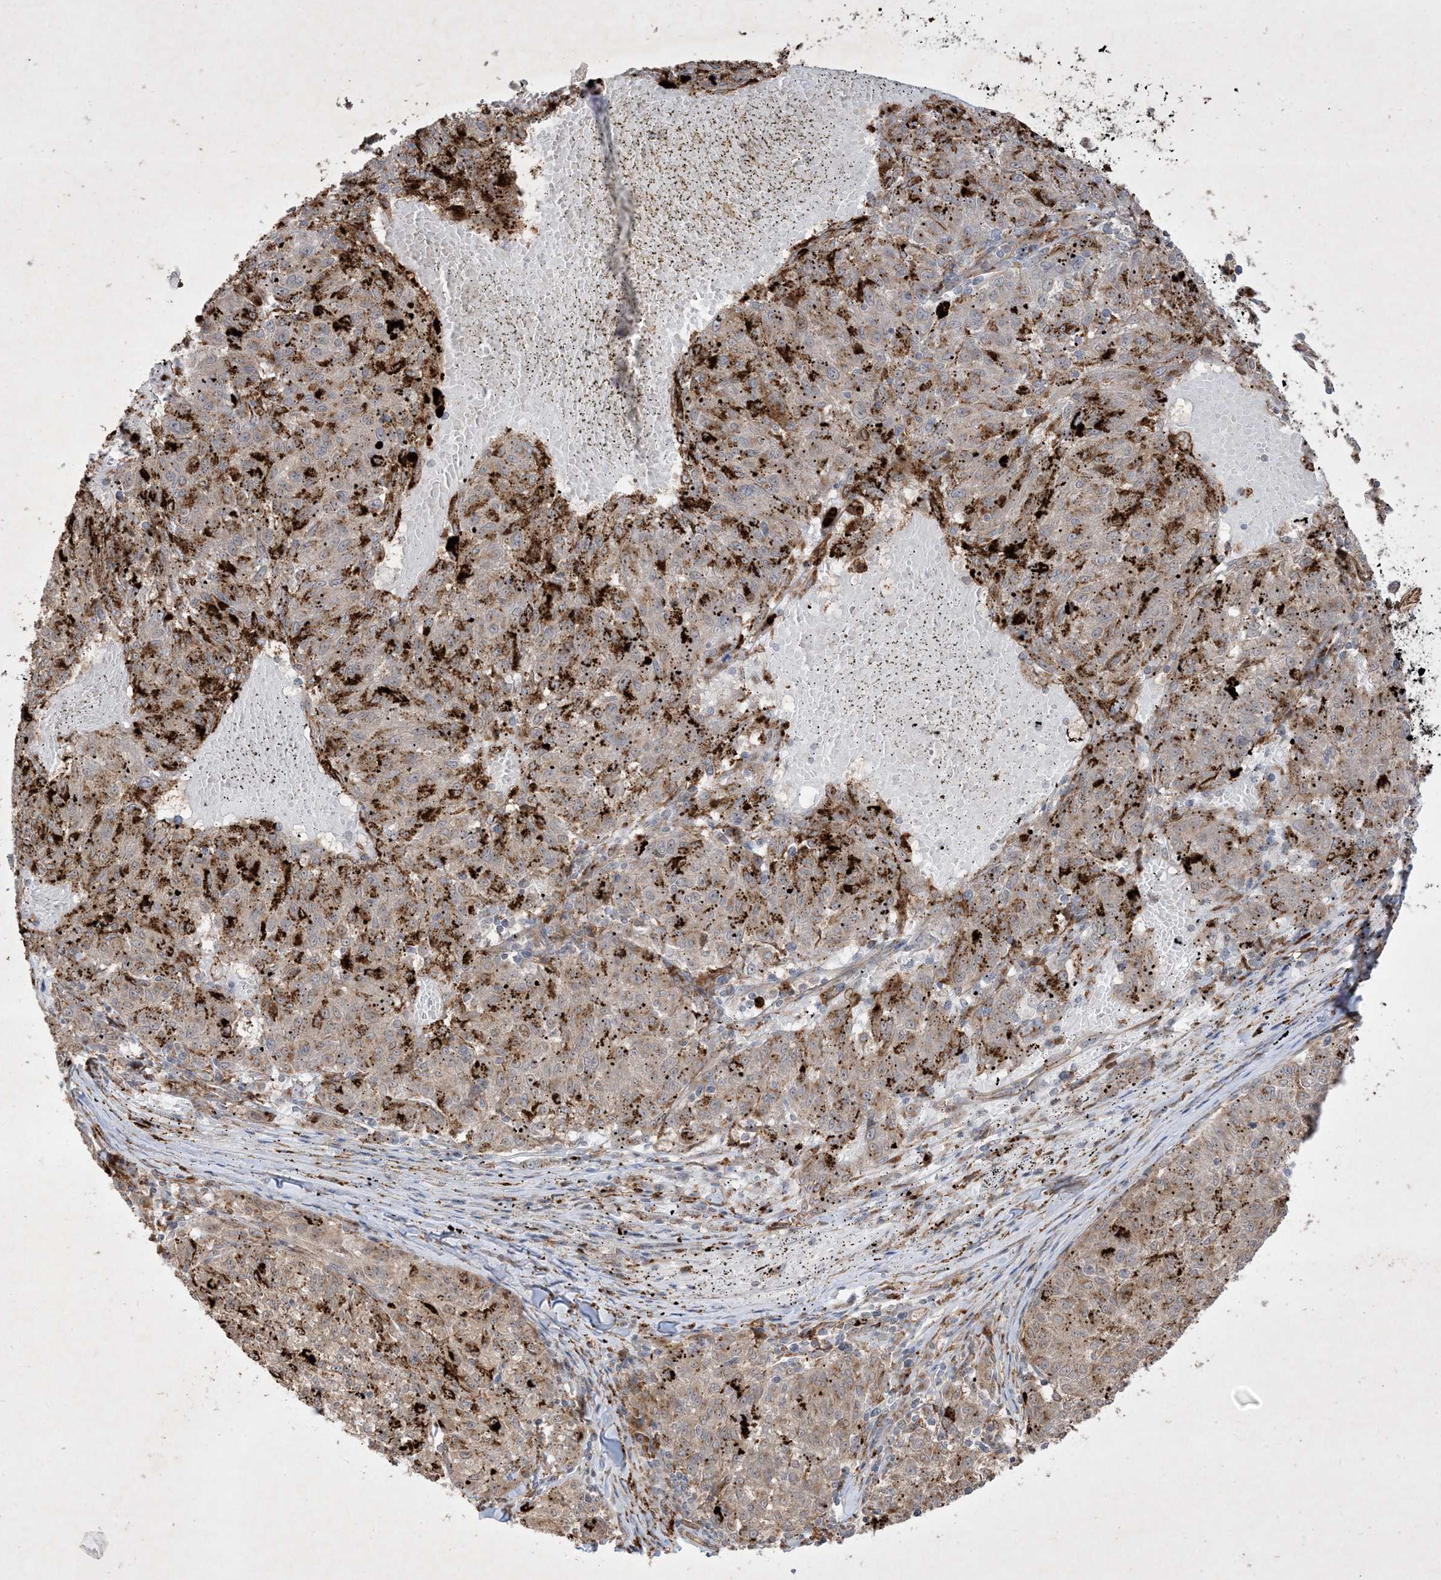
{"staining": {"intensity": "negative", "quantity": "none", "location": "none"}, "tissue": "melanoma", "cell_type": "Tumor cells", "image_type": "cancer", "snomed": [{"axis": "morphology", "description": "Malignant melanoma, NOS"}, {"axis": "topography", "description": "Skin"}], "caption": "IHC of melanoma reveals no expression in tumor cells.", "gene": "IFT57", "patient": {"sex": "female", "age": 72}}